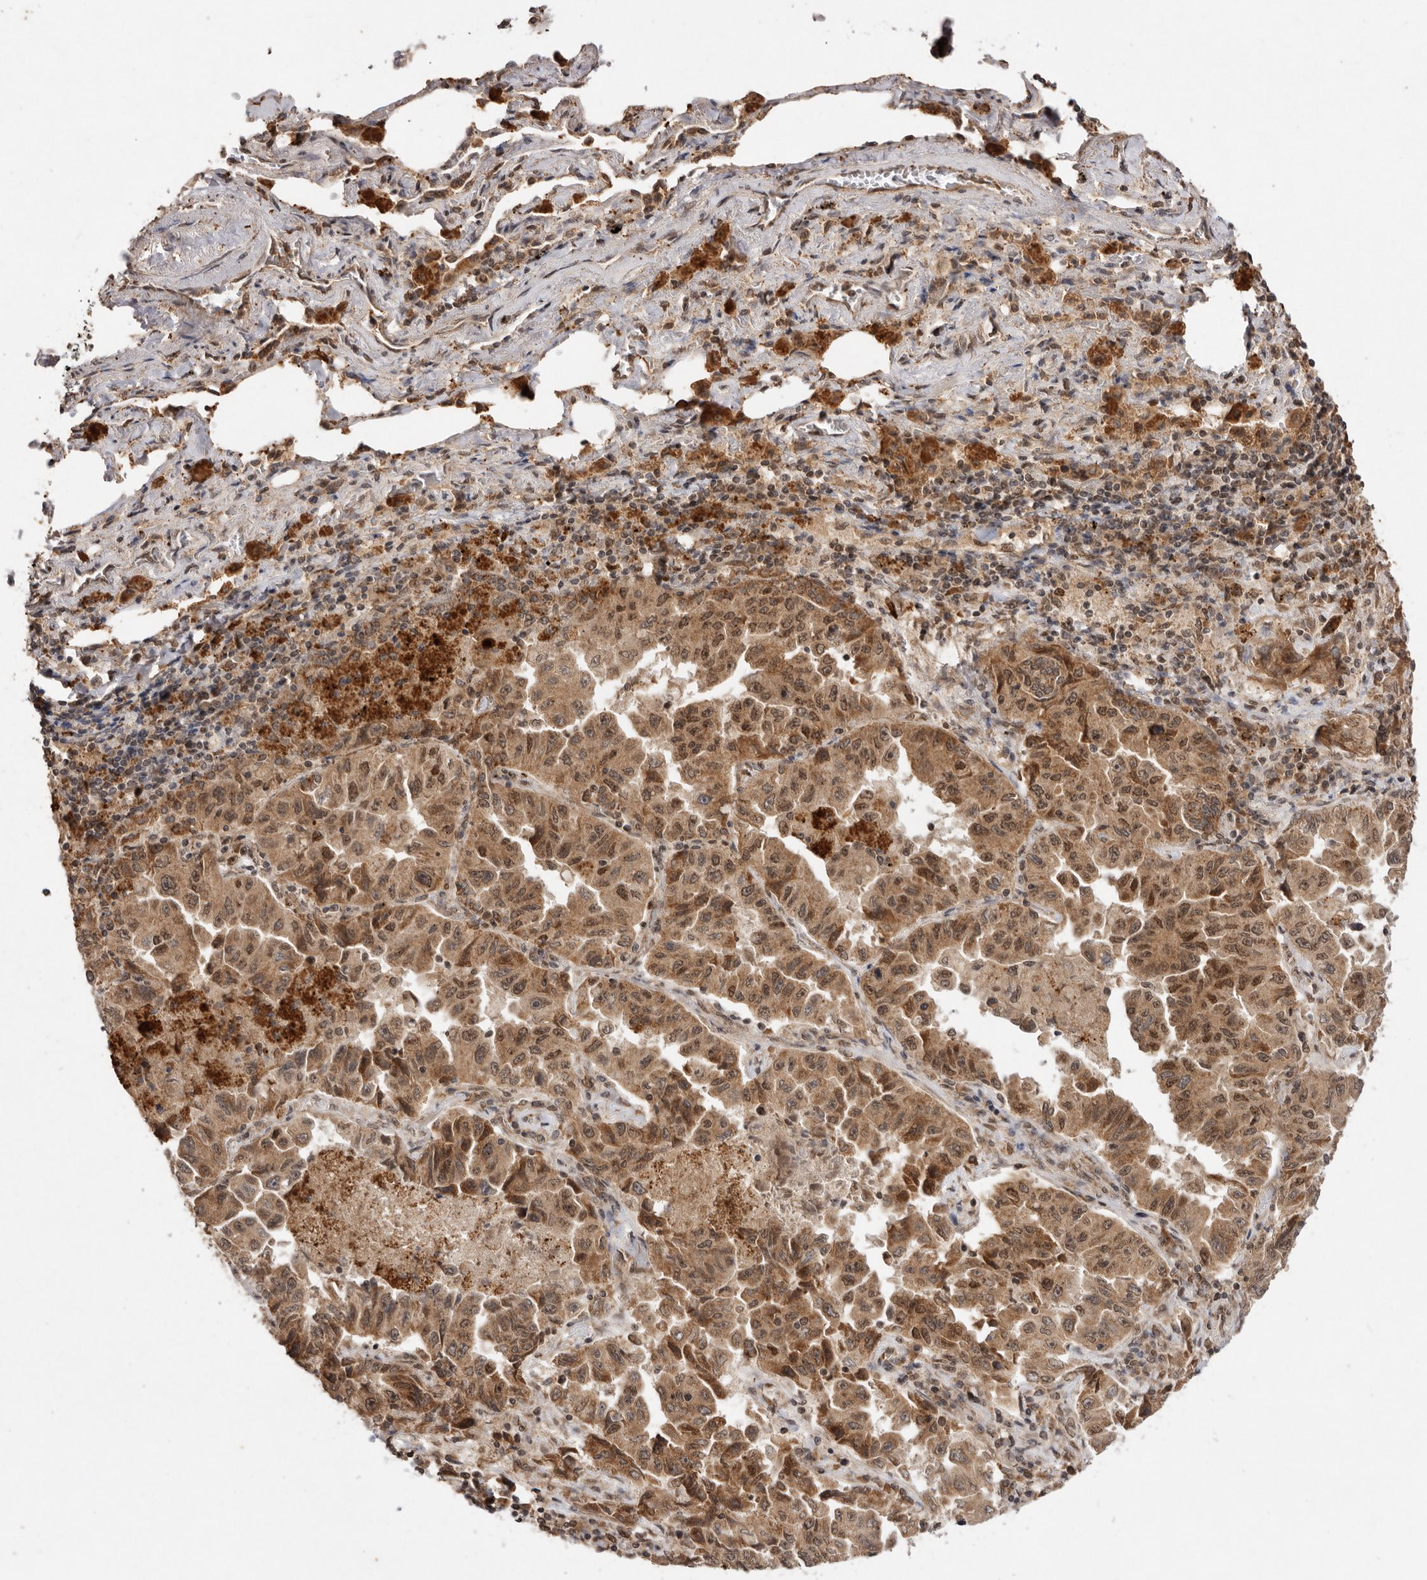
{"staining": {"intensity": "moderate", "quantity": ">75%", "location": "cytoplasmic/membranous,nuclear"}, "tissue": "lung cancer", "cell_type": "Tumor cells", "image_type": "cancer", "snomed": [{"axis": "morphology", "description": "Adenocarcinoma, NOS"}, {"axis": "topography", "description": "Lung"}], "caption": "Protein staining of lung cancer tissue shows moderate cytoplasmic/membranous and nuclear staining in about >75% of tumor cells.", "gene": "TARS2", "patient": {"sex": "female", "age": 51}}